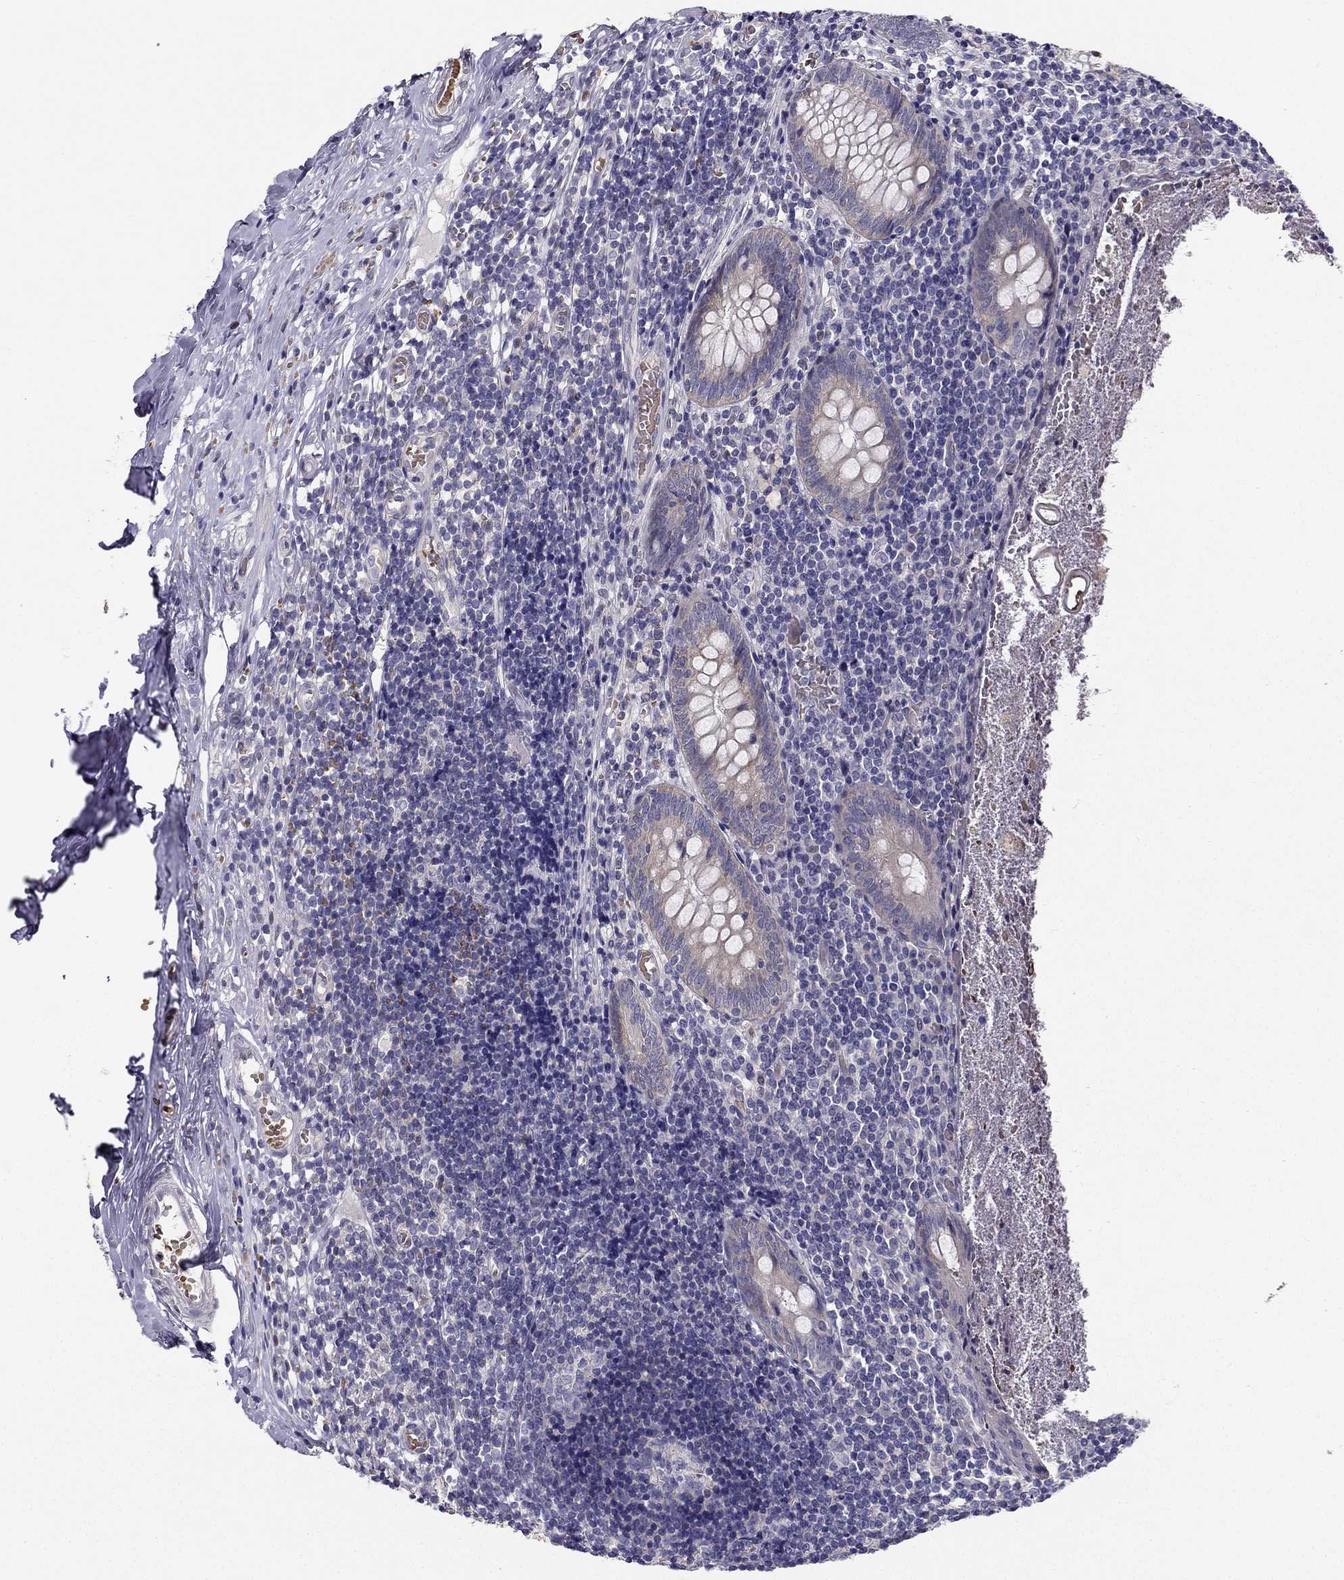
{"staining": {"intensity": "negative", "quantity": "none", "location": "none"}, "tissue": "appendix", "cell_type": "Glandular cells", "image_type": "normal", "snomed": [{"axis": "morphology", "description": "Normal tissue, NOS"}, {"axis": "topography", "description": "Appendix"}], "caption": "Immunohistochemistry photomicrograph of unremarkable appendix: human appendix stained with DAB displays no significant protein positivity in glandular cells. (Brightfield microscopy of DAB (3,3'-diaminobenzidine) immunohistochemistry (IHC) at high magnification).", "gene": "RSPH14", "patient": {"sex": "female", "age": 23}}